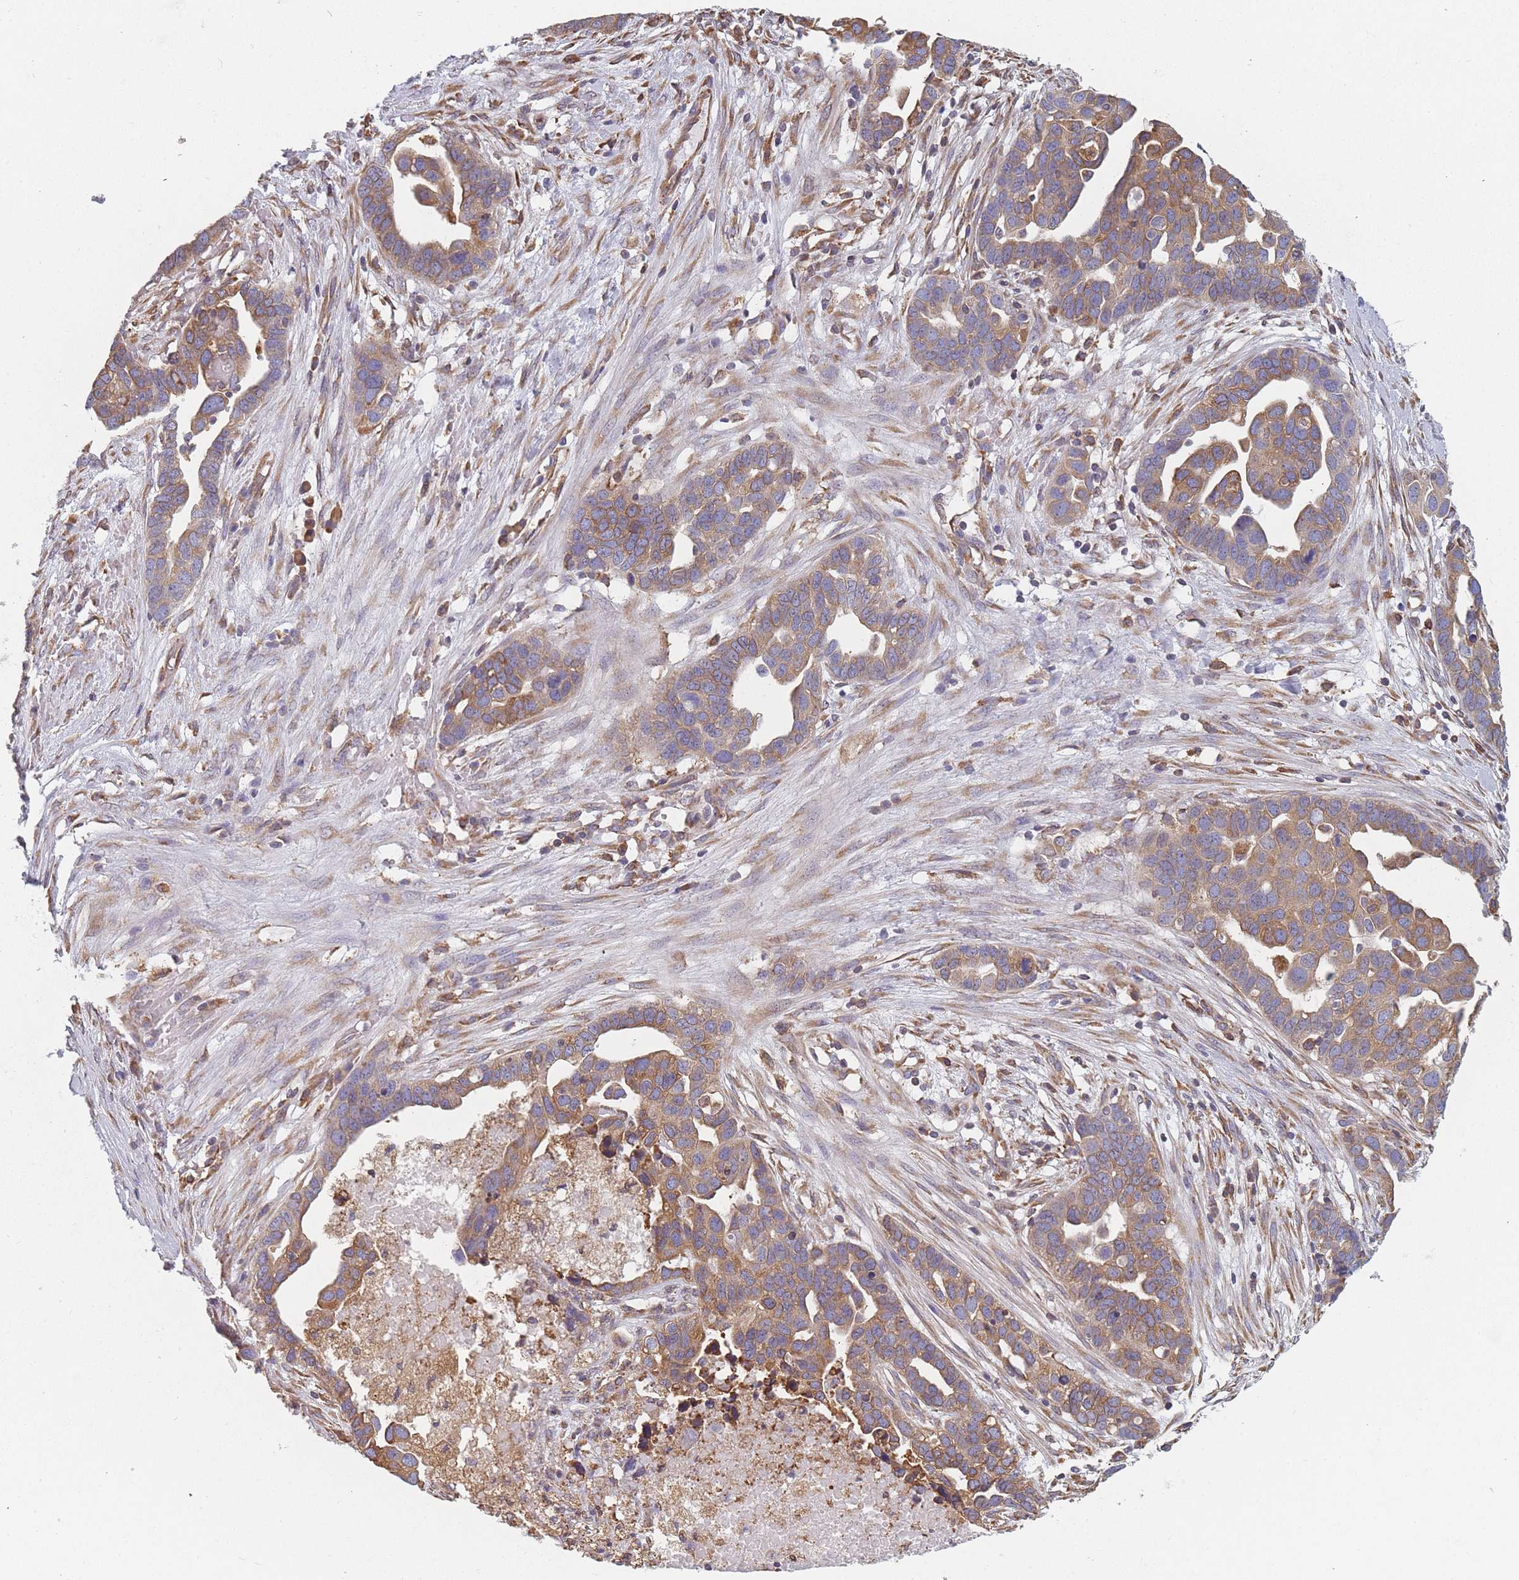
{"staining": {"intensity": "moderate", "quantity": ">75%", "location": "cytoplasmic/membranous"}, "tissue": "ovarian cancer", "cell_type": "Tumor cells", "image_type": "cancer", "snomed": [{"axis": "morphology", "description": "Cystadenocarcinoma, serous, NOS"}, {"axis": "topography", "description": "Ovary"}], "caption": "There is medium levels of moderate cytoplasmic/membranous expression in tumor cells of ovarian cancer, as demonstrated by immunohistochemical staining (brown color).", "gene": "OR7C2", "patient": {"sex": "female", "age": 54}}